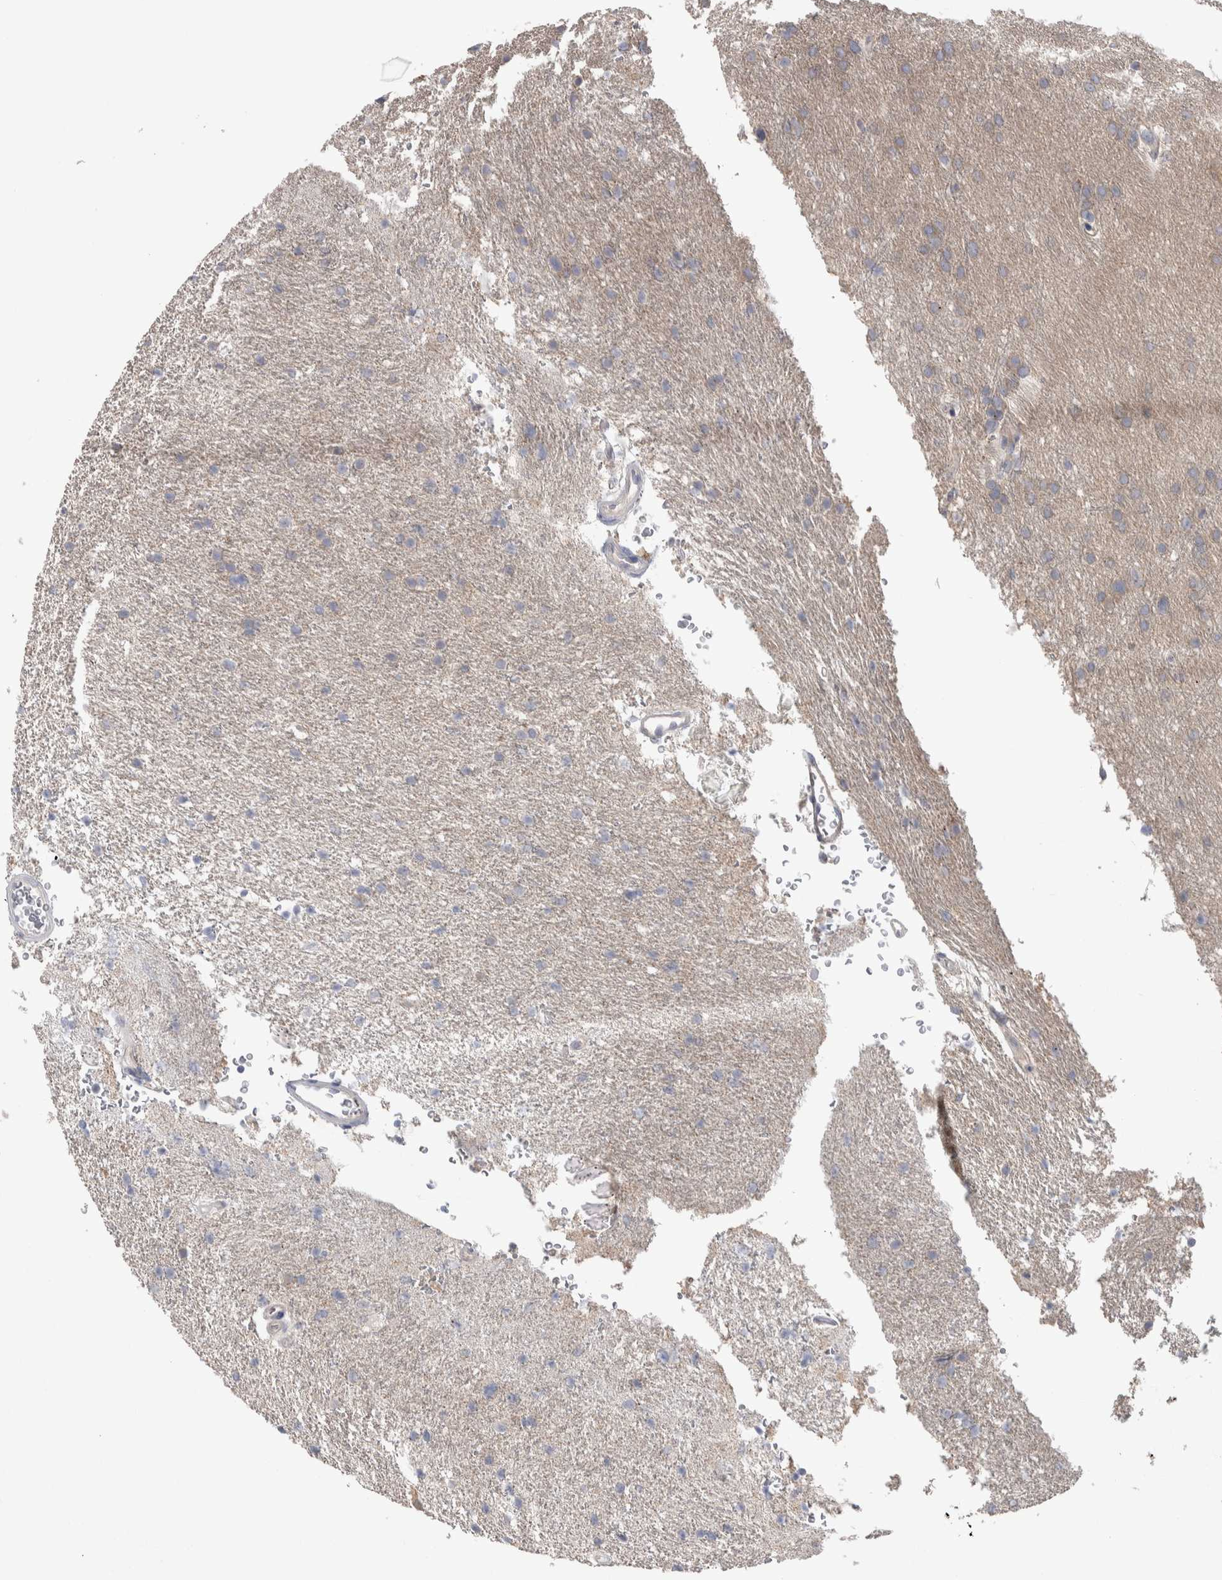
{"staining": {"intensity": "weak", "quantity": ">75%", "location": "cytoplasmic/membranous"}, "tissue": "glioma", "cell_type": "Tumor cells", "image_type": "cancer", "snomed": [{"axis": "morphology", "description": "Glioma, malignant, Low grade"}, {"axis": "topography", "description": "Brain"}], "caption": "Glioma stained with a brown dye displays weak cytoplasmic/membranous positive staining in approximately >75% of tumor cells.", "gene": "GPHN", "patient": {"sex": "female", "age": 37}}